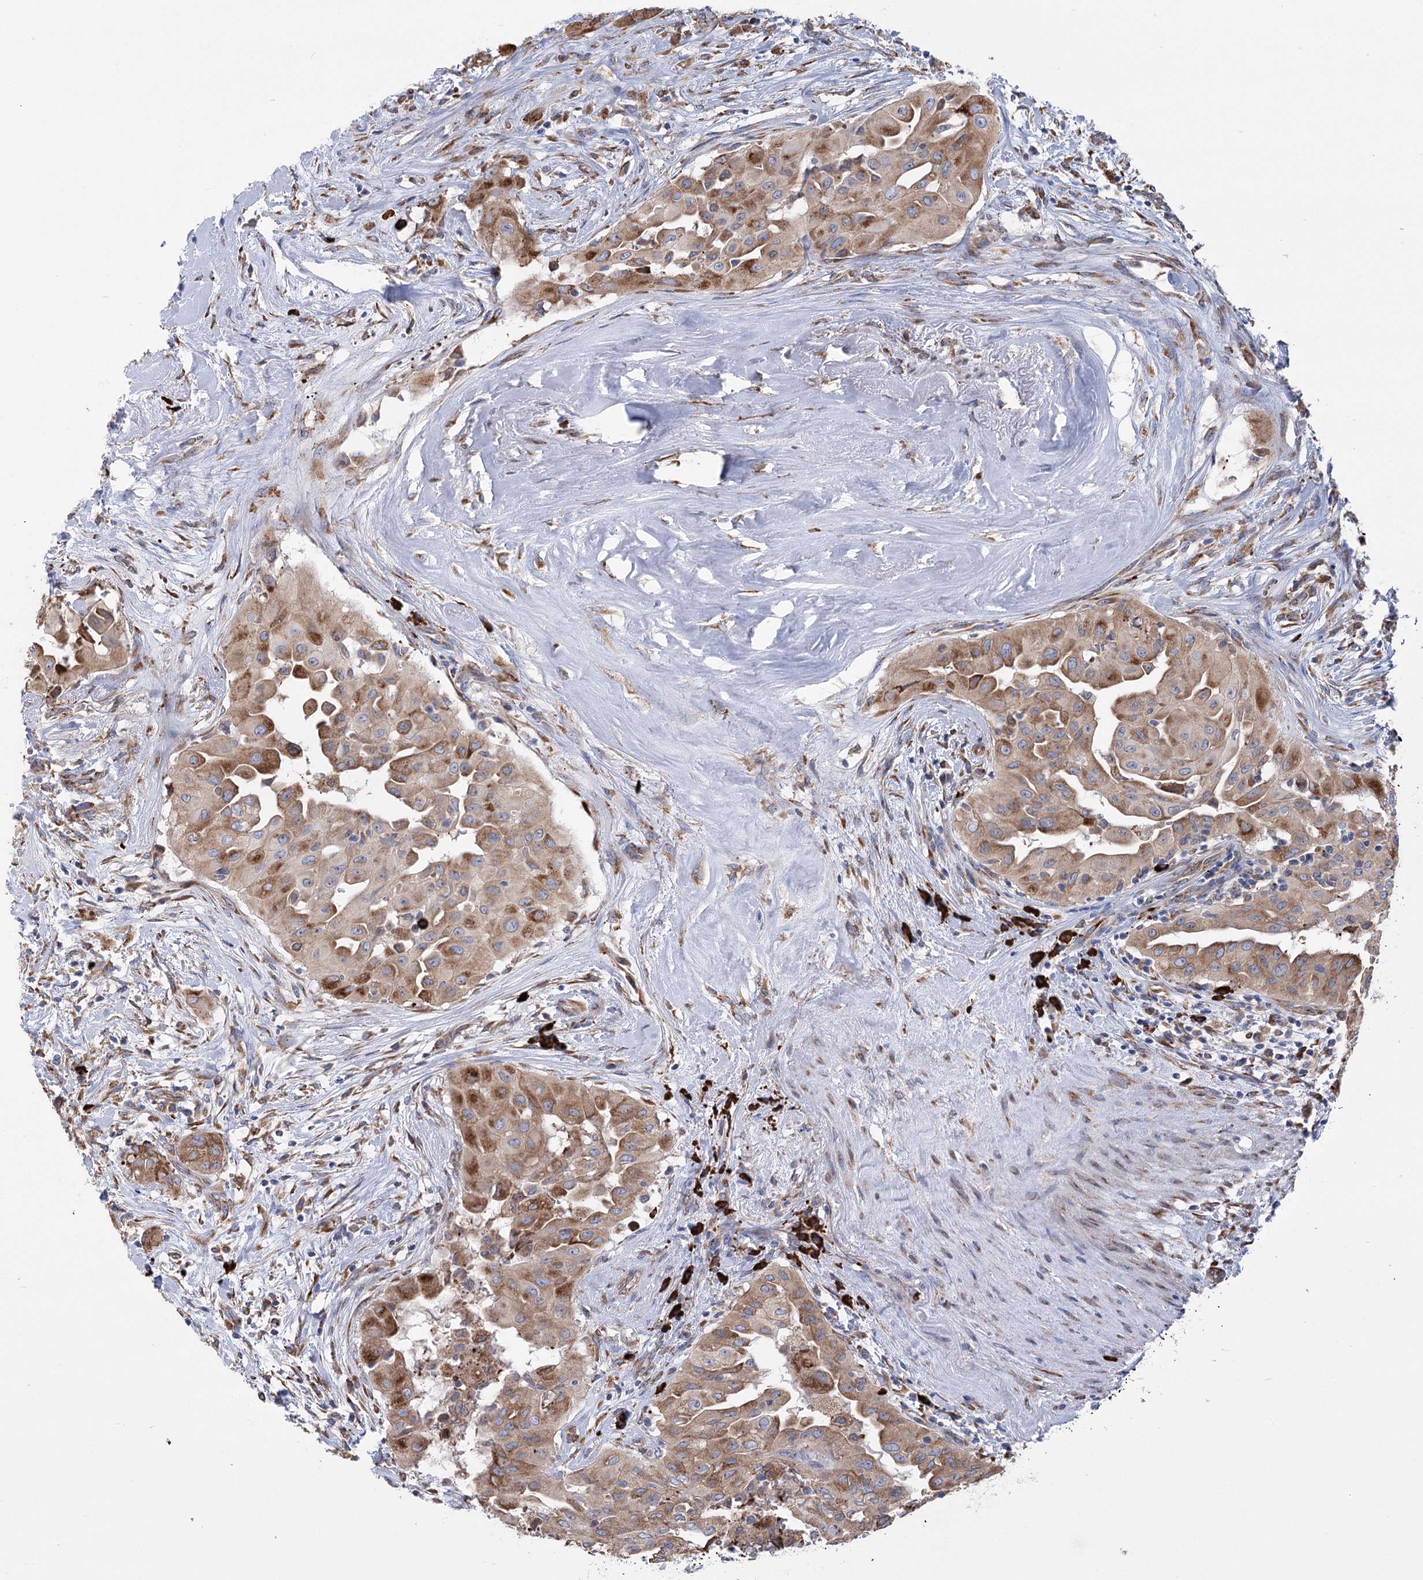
{"staining": {"intensity": "moderate", "quantity": ">75%", "location": "cytoplasmic/membranous"}, "tissue": "thyroid cancer", "cell_type": "Tumor cells", "image_type": "cancer", "snomed": [{"axis": "morphology", "description": "Papillary adenocarcinoma, NOS"}, {"axis": "topography", "description": "Thyroid gland"}], "caption": "A high-resolution image shows immunohistochemistry (IHC) staining of thyroid cancer (papillary adenocarcinoma), which demonstrates moderate cytoplasmic/membranous expression in approximately >75% of tumor cells.", "gene": "METTL24", "patient": {"sex": "female", "age": 59}}